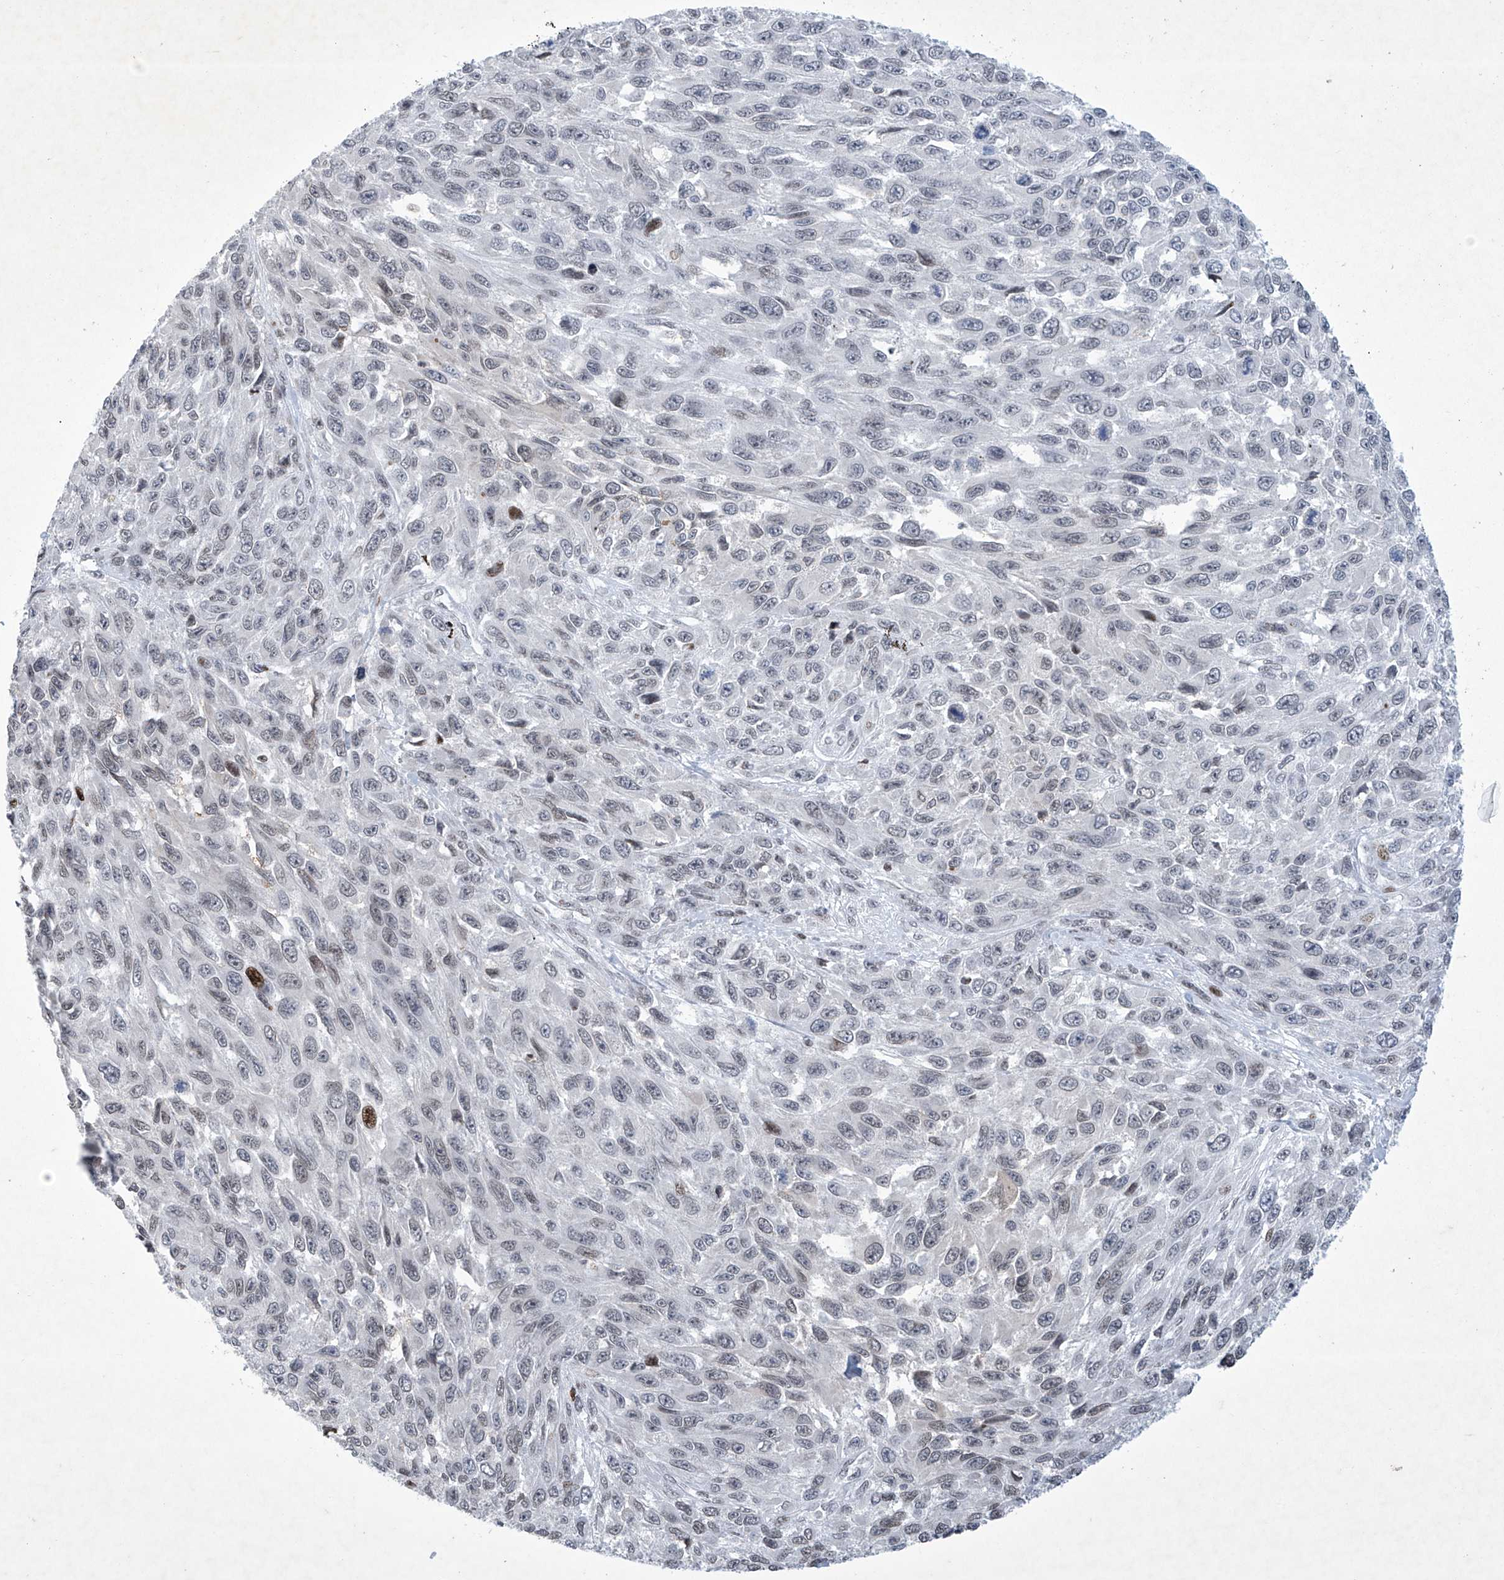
{"staining": {"intensity": "moderate", "quantity": "<25%", "location": "nuclear"}, "tissue": "melanoma", "cell_type": "Tumor cells", "image_type": "cancer", "snomed": [{"axis": "morphology", "description": "Malignant melanoma, NOS"}, {"axis": "topography", "description": "Skin"}], "caption": "IHC staining of melanoma, which demonstrates low levels of moderate nuclear staining in approximately <25% of tumor cells indicating moderate nuclear protein staining. The staining was performed using DAB (brown) for protein detection and nuclei were counterstained in hematoxylin (blue).", "gene": "RFX7", "patient": {"sex": "female", "age": 96}}